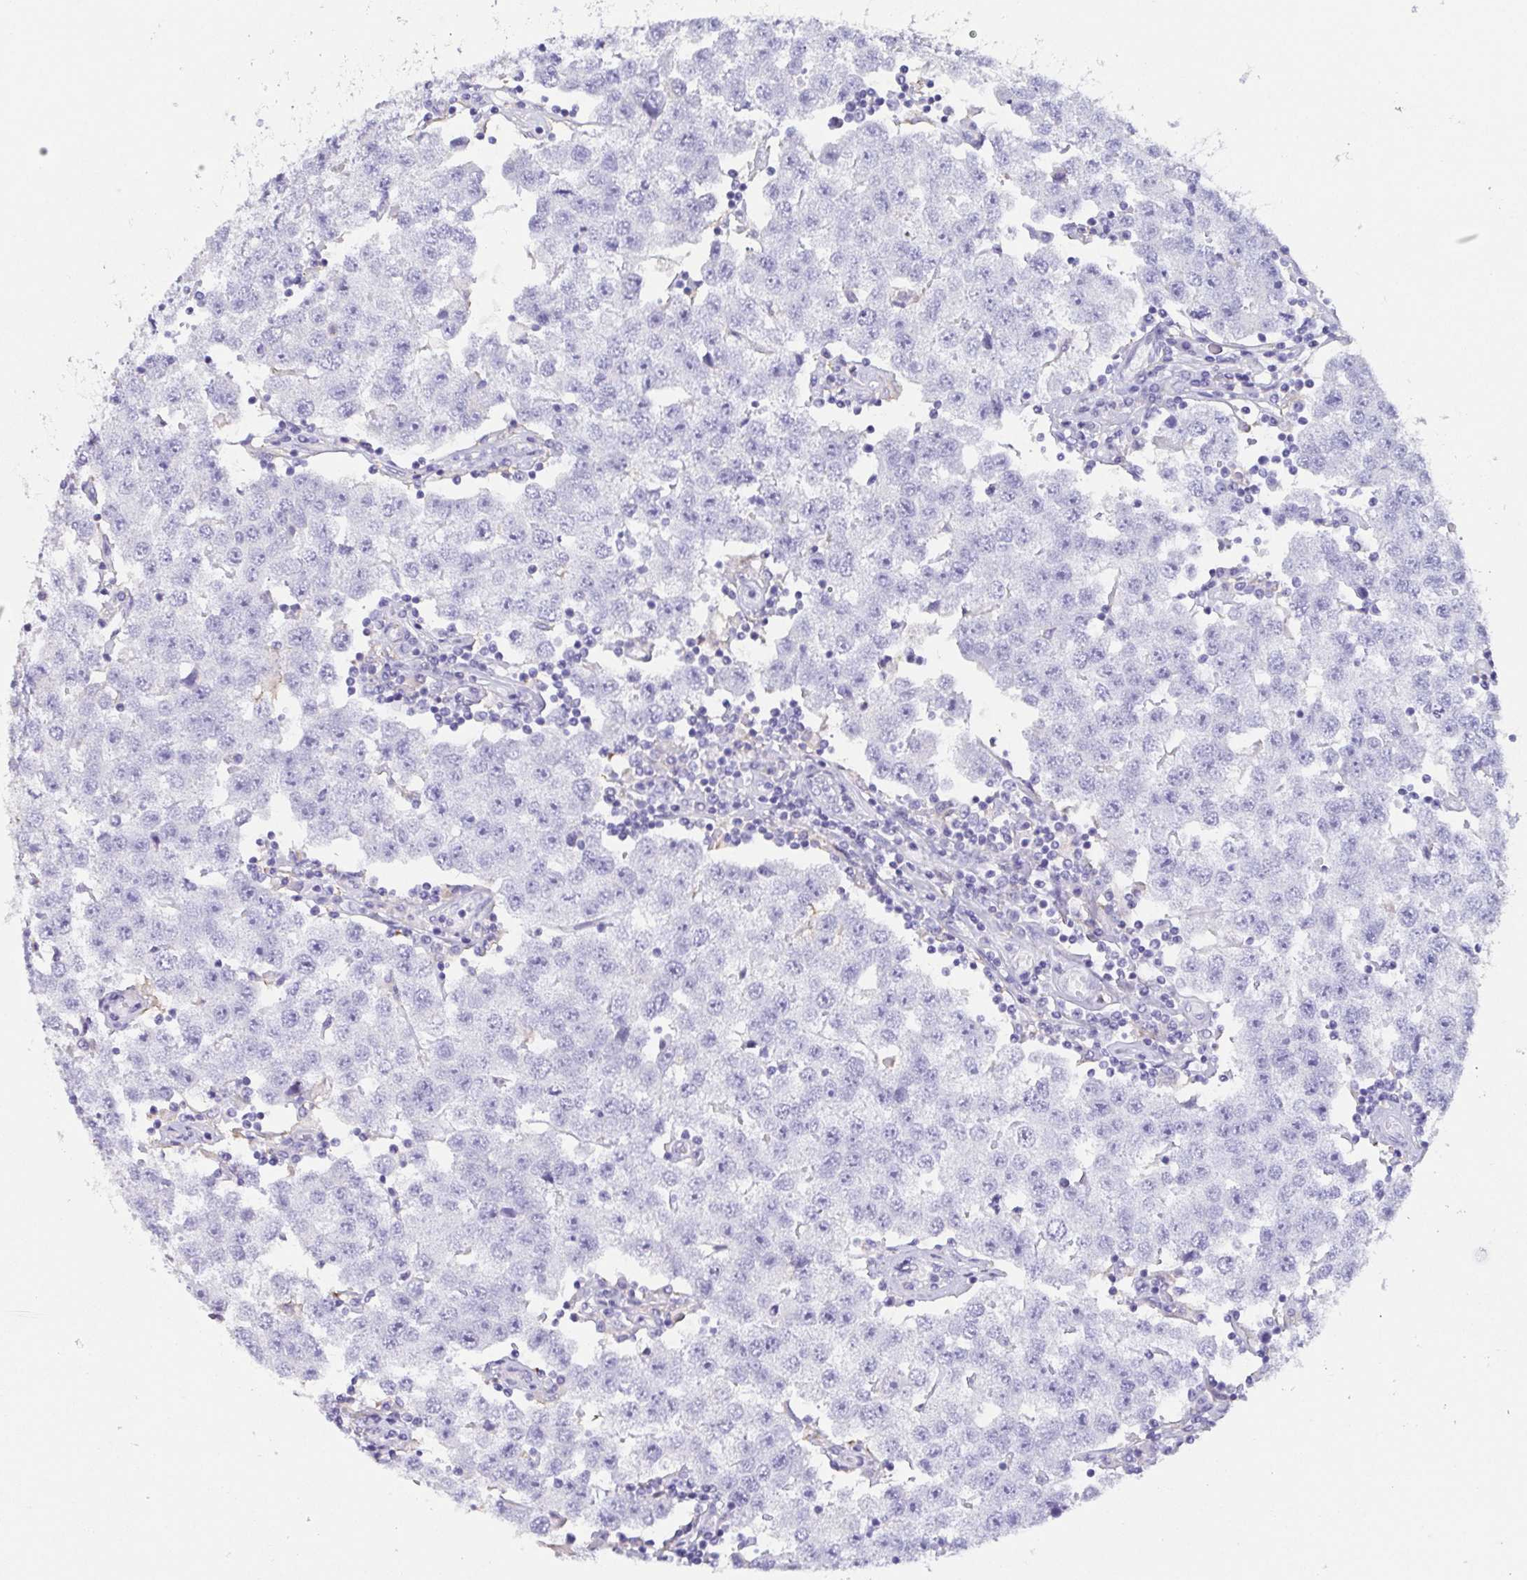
{"staining": {"intensity": "negative", "quantity": "none", "location": "none"}, "tissue": "testis cancer", "cell_type": "Tumor cells", "image_type": "cancer", "snomed": [{"axis": "morphology", "description": "Seminoma, NOS"}, {"axis": "topography", "description": "Testis"}], "caption": "The image shows no staining of tumor cells in testis cancer. (Stains: DAB (3,3'-diaminobenzidine) IHC with hematoxylin counter stain, Microscopy: brightfield microscopy at high magnification).", "gene": "ANXA10", "patient": {"sex": "male", "age": 34}}